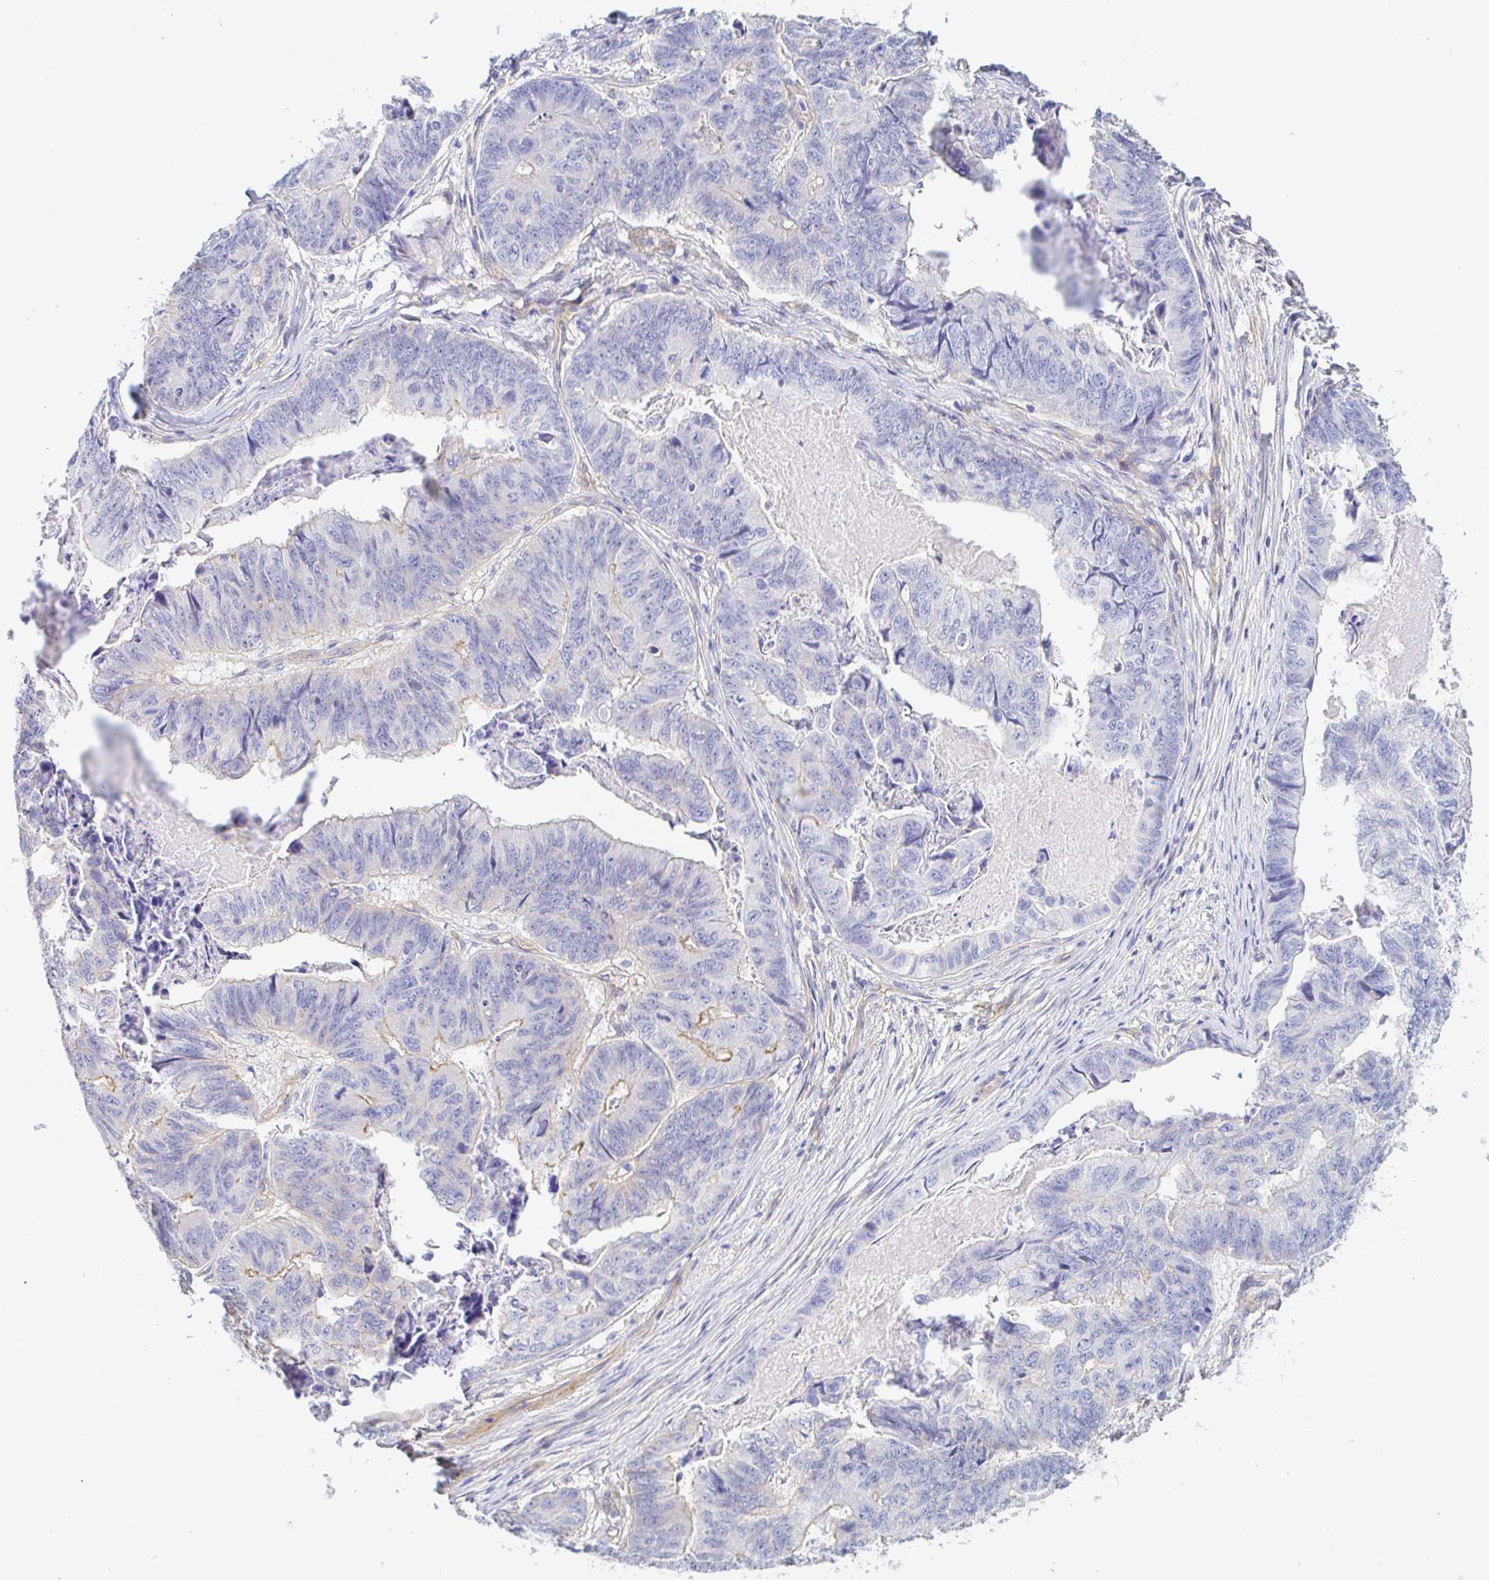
{"staining": {"intensity": "weak", "quantity": "<25%", "location": "cytoplasmic/membranous"}, "tissue": "stomach cancer", "cell_type": "Tumor cells", "image_type": "cancer", "snomed": [{"axis": "morphology", "description": "Adenocarcinoma, NOS"}, {"axis": "topography", "description": "Stomach, lower"}], "caption": "This image is of stomach cancer (adenocarcinoma) stained with immunohistochemistry to label a protein in brown with the nuclei are counter-stained blue. There is no positivity in tumor cells. (Brightfield microscopy of DAB immunohistochemistry at high magnification).", "gene": "ARL4D", "patient": {"sex": "male", "age": 77}}